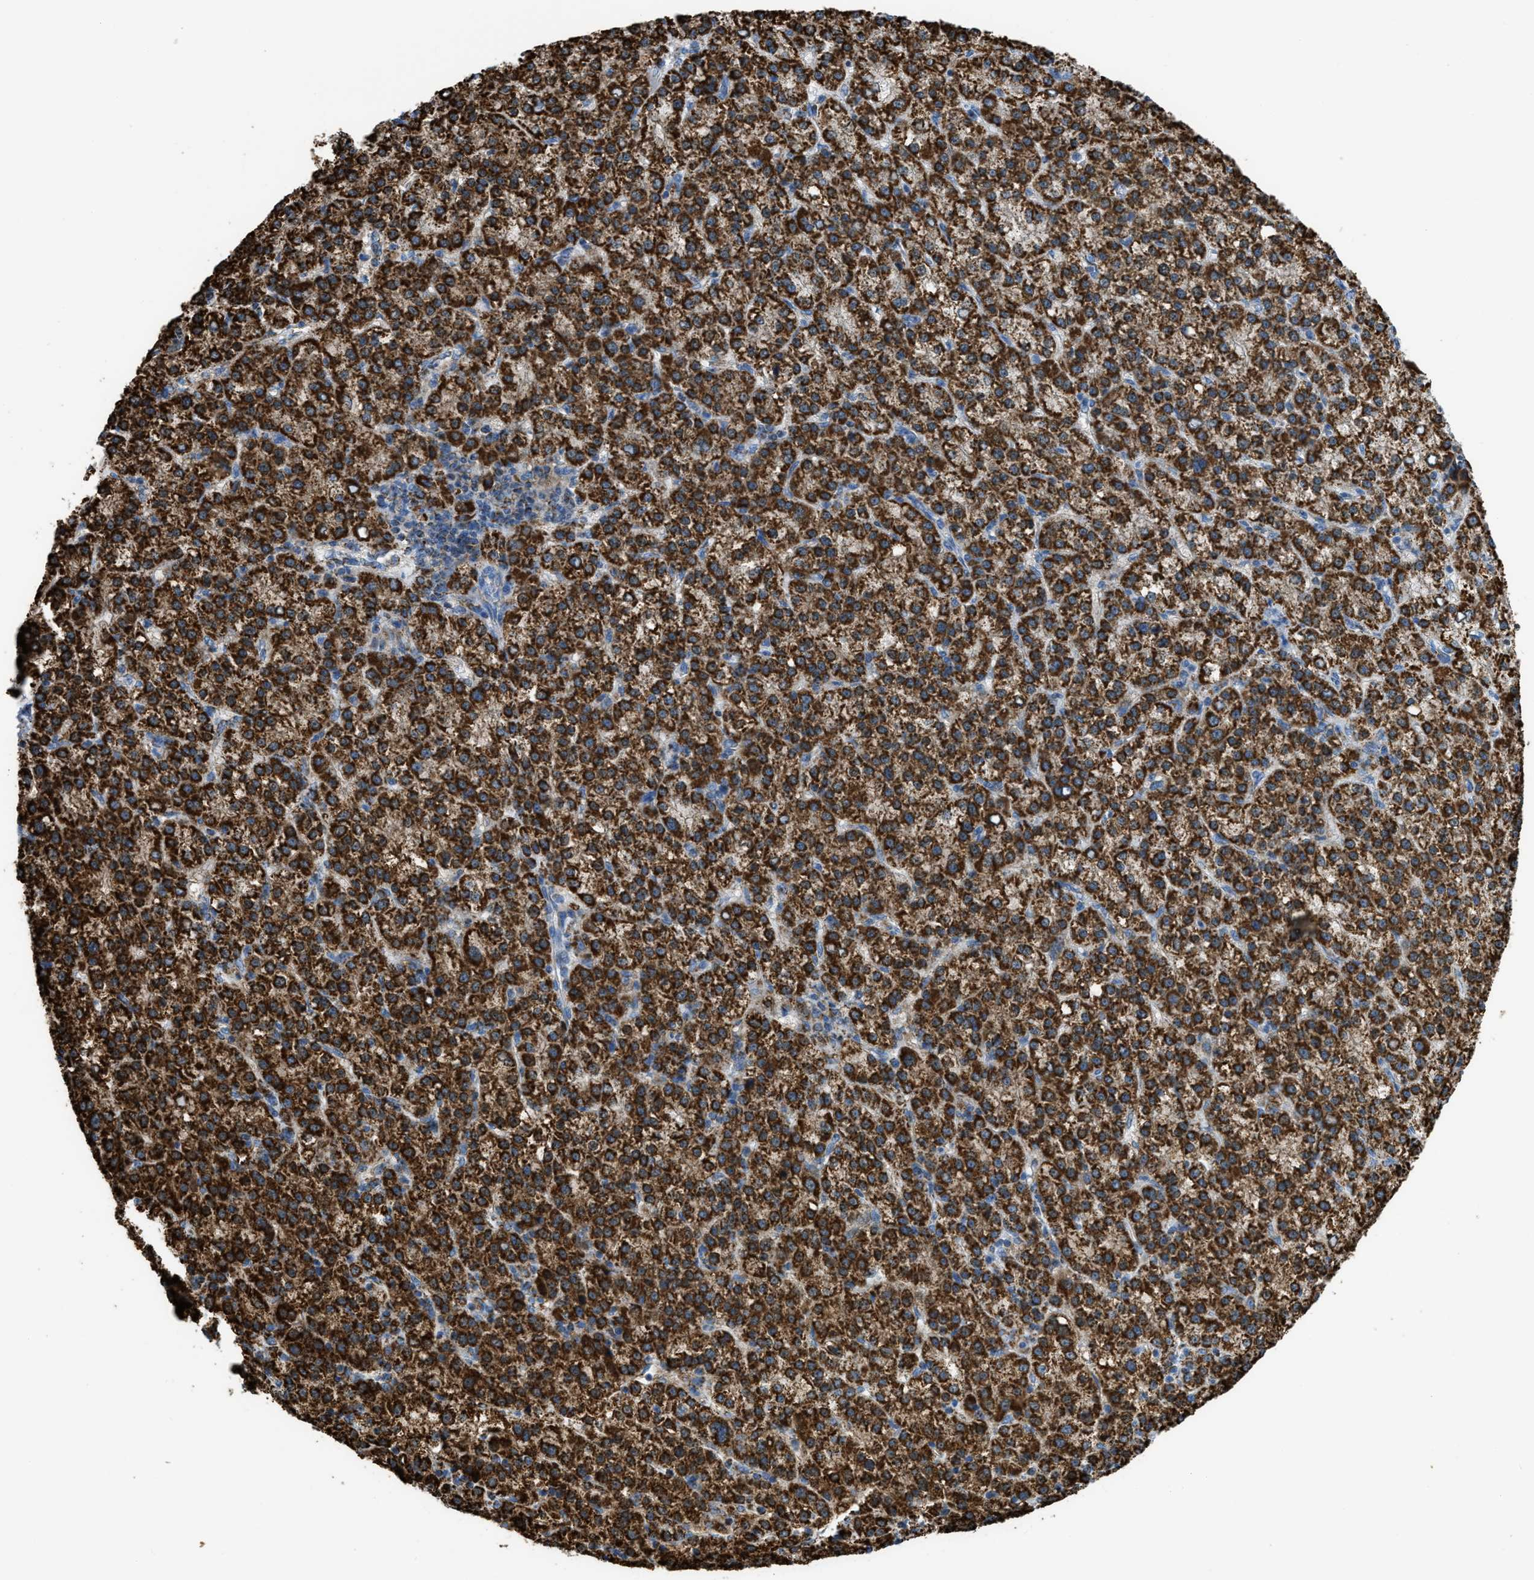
{"staining": {"intensity": "strong", "quantity": ">75%", "location": "cytoplasmic/membranous"}, "tissue": "liver cancer", "cell_type": "Tumor cells", "image_type": "cancer", "snomed": [{"axis": "morphology", "description": "Carcinoma, Hepatocellular, NOS"}, {"axis": "topography", "description": "Liver"}], "caption": "Immunohistochemical staining of human liver cancer (hepatocellular carcinoma) shows high levels of strong cytoplasmic/membranous positivity in about >75% of tumor cells. (DAB = brown stain, brightfield microscopy at high magnification).", "gene": "ETFB", "patient": {"sex": "female", "age": 58}}